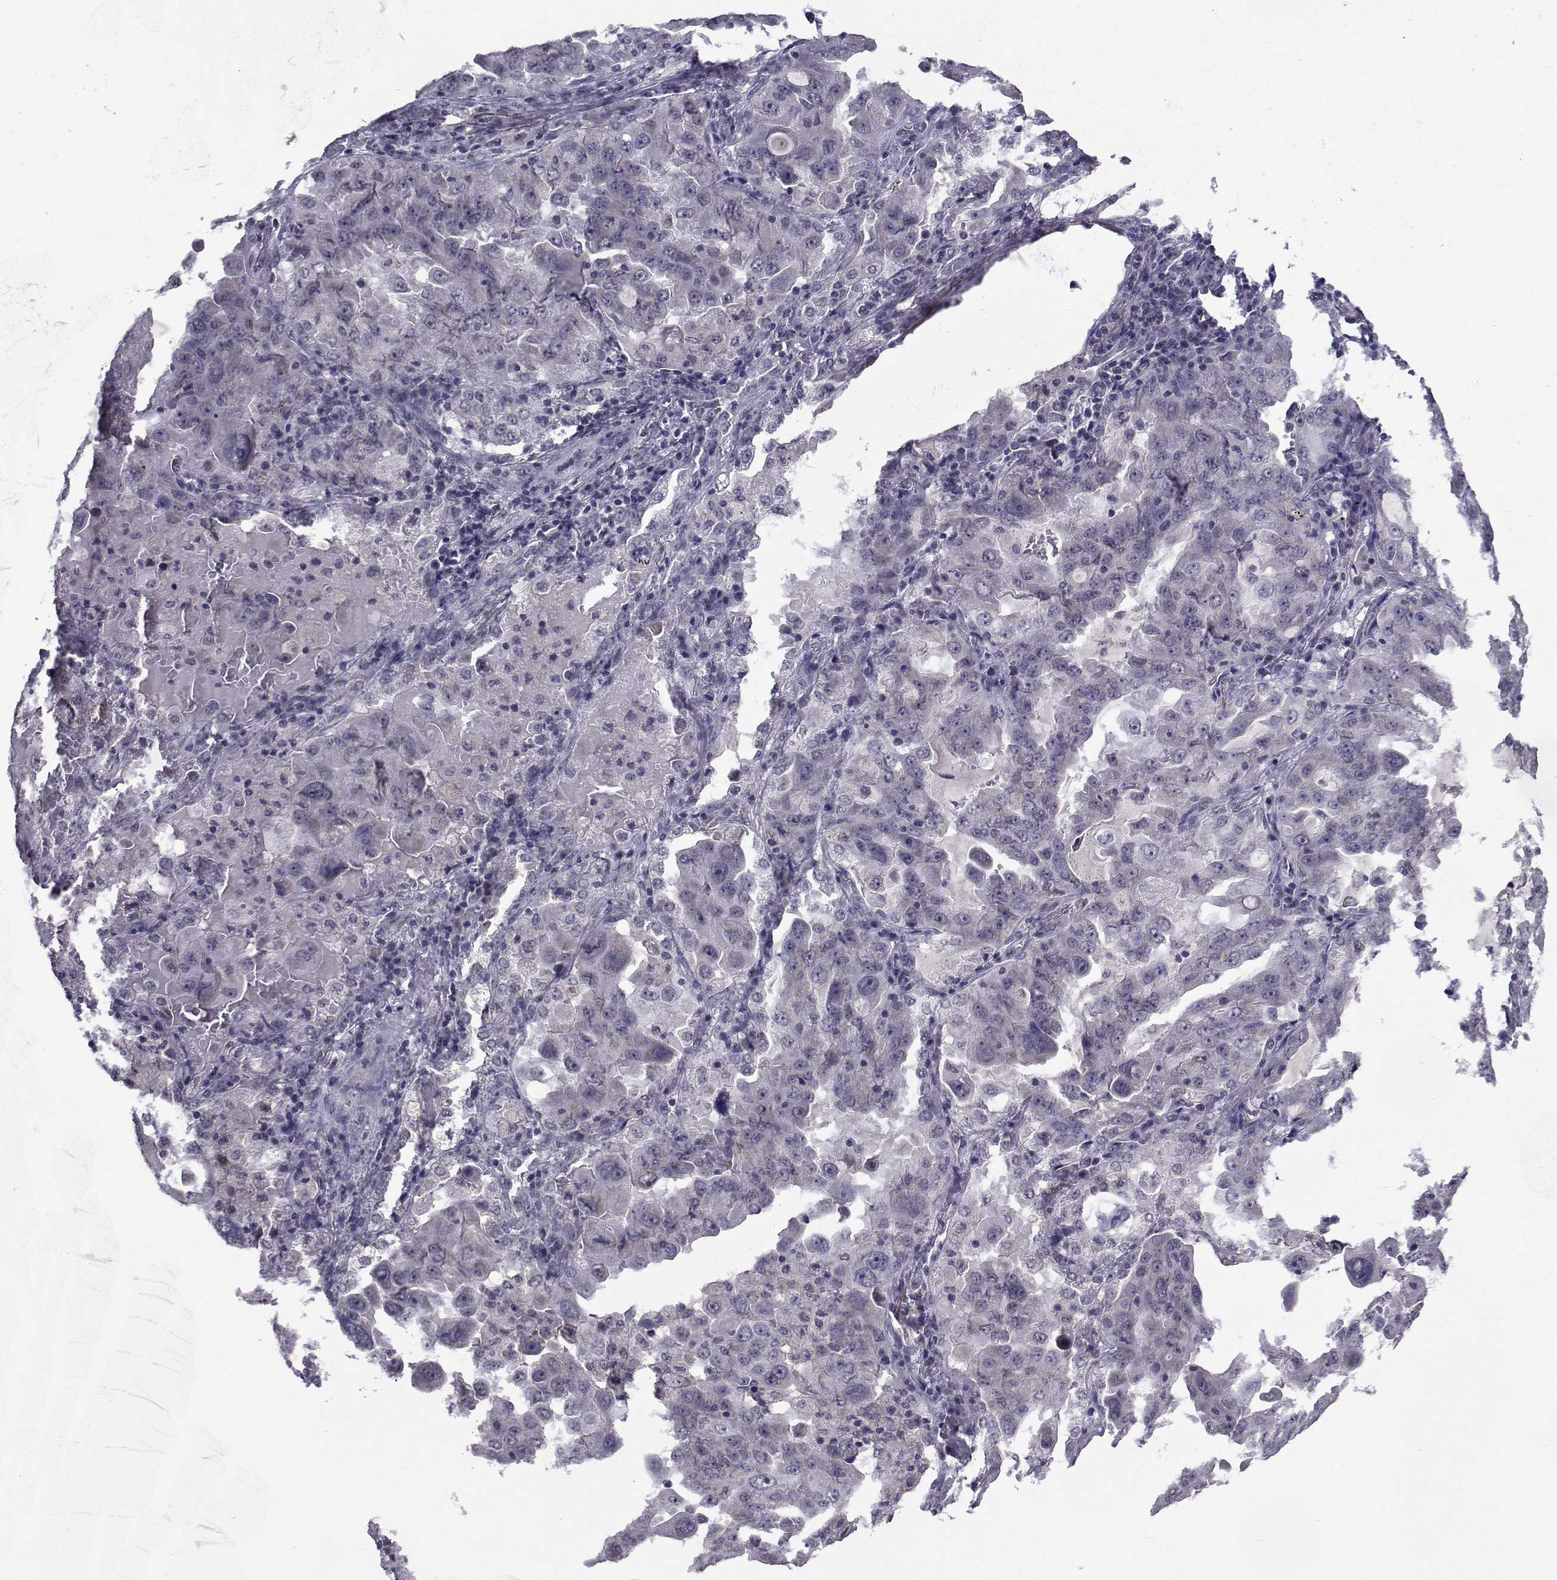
{"staining": {"intensity": "negative", "quantity": "none", "location": "none"}, "tissue": "lung cancer", "cell_type": "Tumor cells", "image_type": "cancer", "snomed": [{"axis": "morphology", "description": "Adenocarcinoma, NOS"}, {"axis": "topography", "description": "Lung"}], "caption": "IHC micrograph of neoplastic tissue: human lung adenocarcinoma stained with DAB shows no significant protein positivity in tumor cells. (DAB immunohistochemistry, high magnification).", "gene": "CYP2S1", "patient": {"sex": "female", "age": 61}}